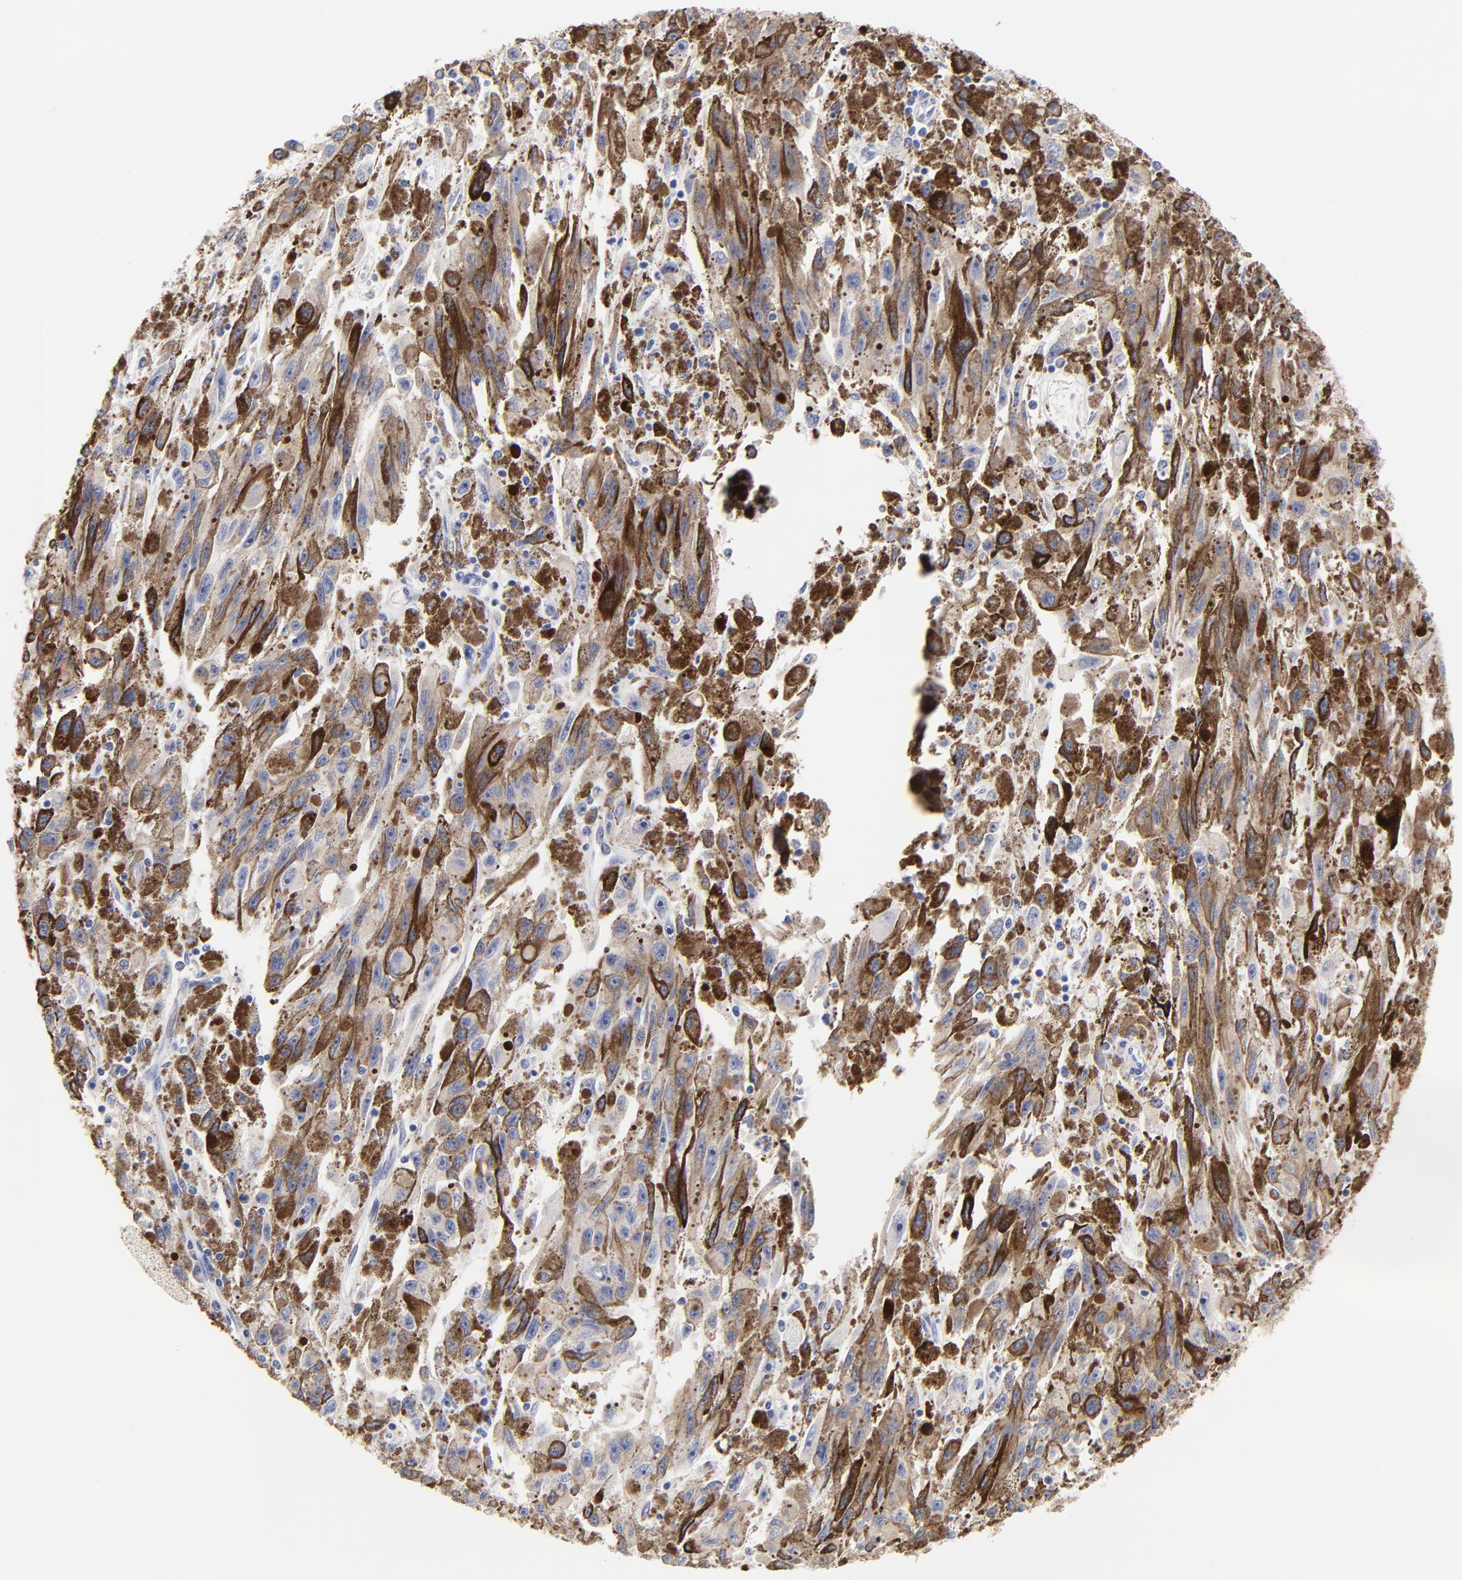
{"staining": {"intensity": "moderate", "quantity": ">75%", "location": "cytoplasmic/membranous"}, "tissue": "melanoma", "cell_type": "Tumor cells", "image_type": "cancer", "snomed": [{"axis": "morphology", "description": "Malignant melanoma, NOS"}, {"axis": "topography", "description": "Skin"}], "caption": "Protein analysis of melanoma tissue shows moderate cytoplasmic/membranous positivity in approximately >75% of tumor cells.", "gene": "TWNK", "patient": {"sex": "female", "age": 104}}